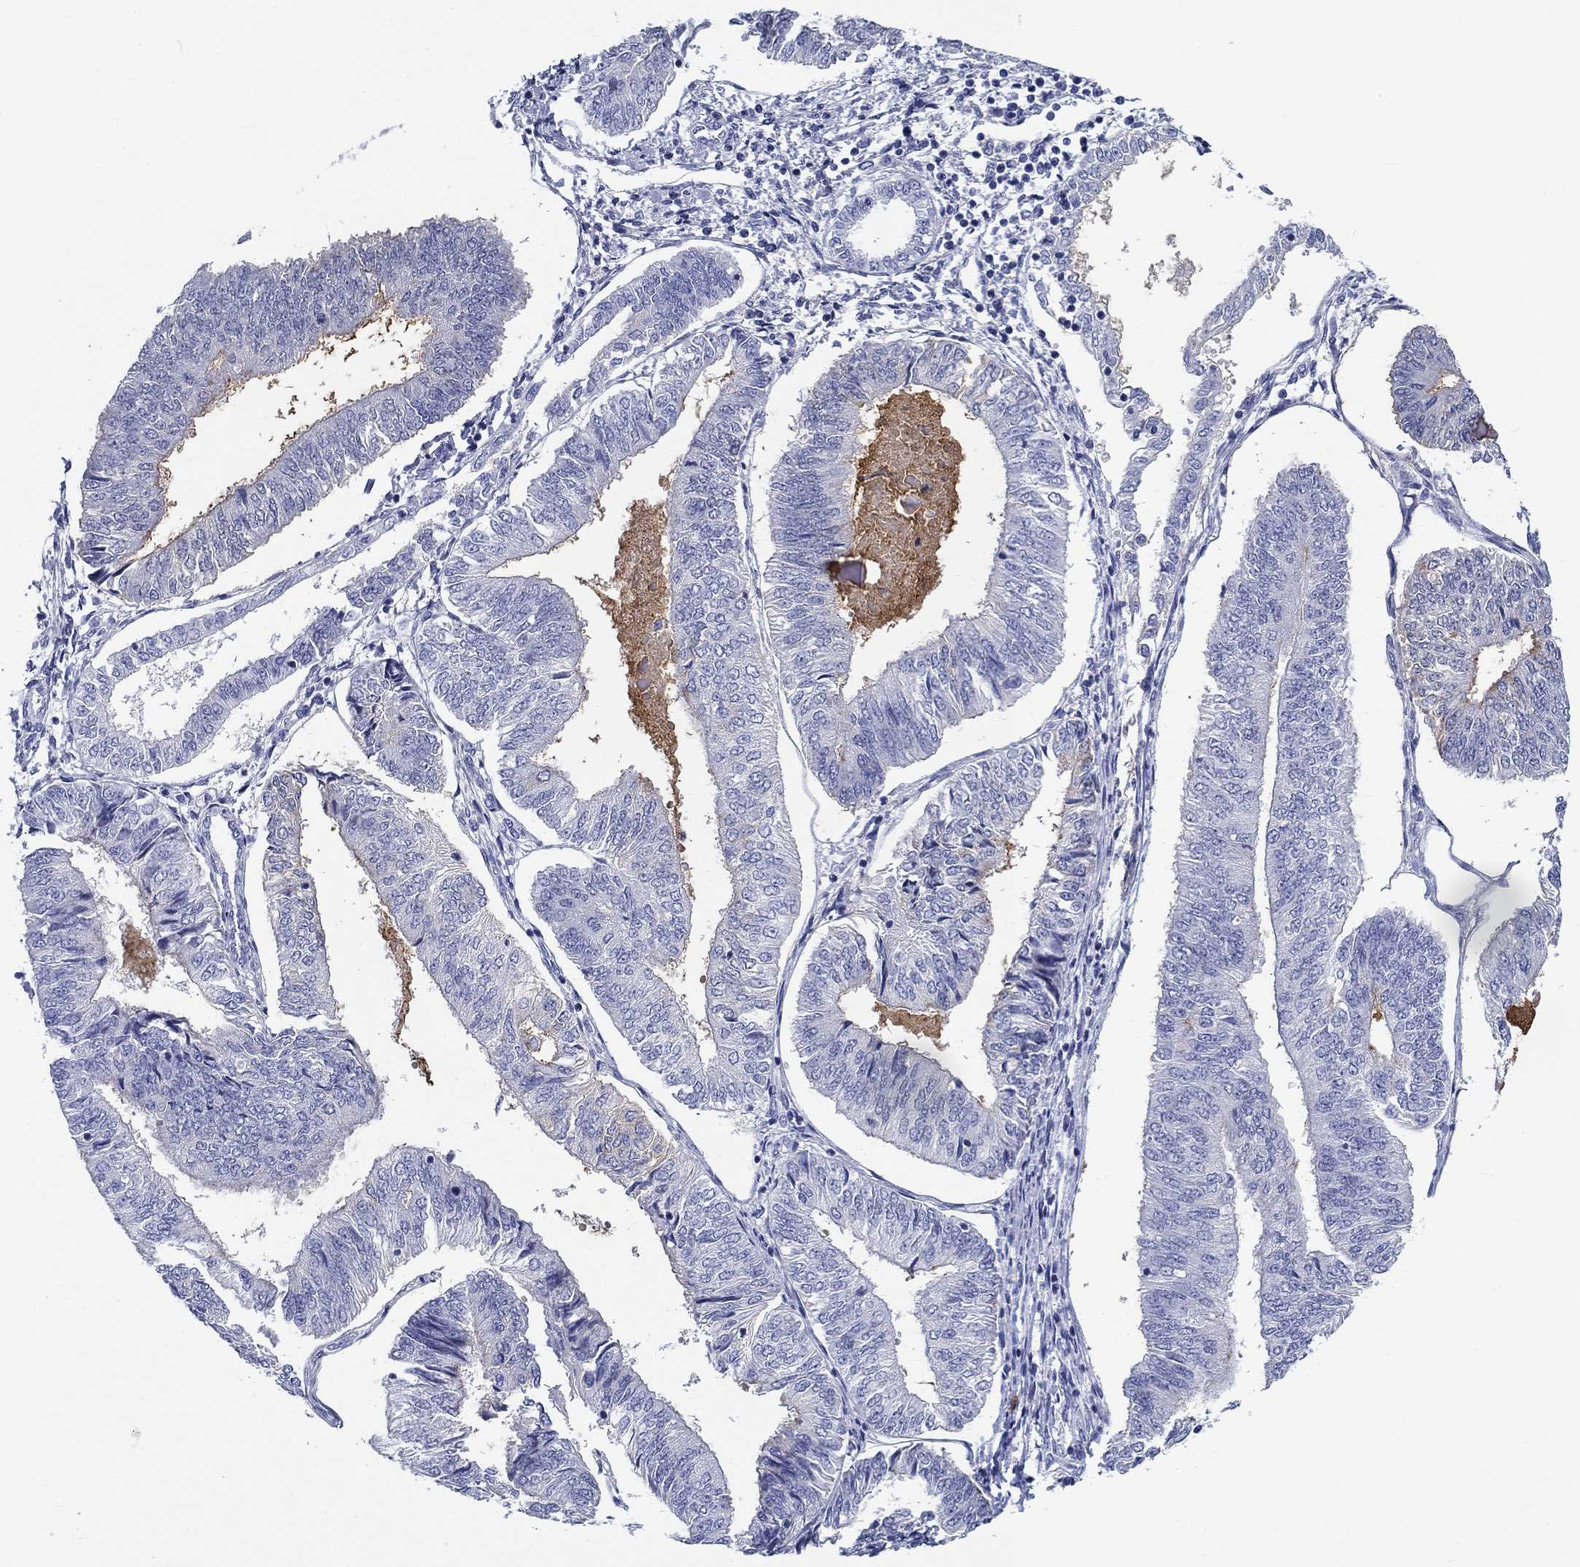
{"staining": {"intensity": "negative", "quantity": "none", "location": "none"}, "tissue": "endometrial cancer", "cell_type": "Tumor cells", "image_type": "cancer", "snomed": [{"axis": "morphology", "description": "Adenocarcinoma, NOS"}, {"axis": "topography", "description": "Endometrium"}], "caption": "Human adenocarcinoma (endometrial) stained for a protein using IHC displays no expression in tumor cells.", "gene": "CD40LG", "patient": {"sex": "female", "age": 58}}